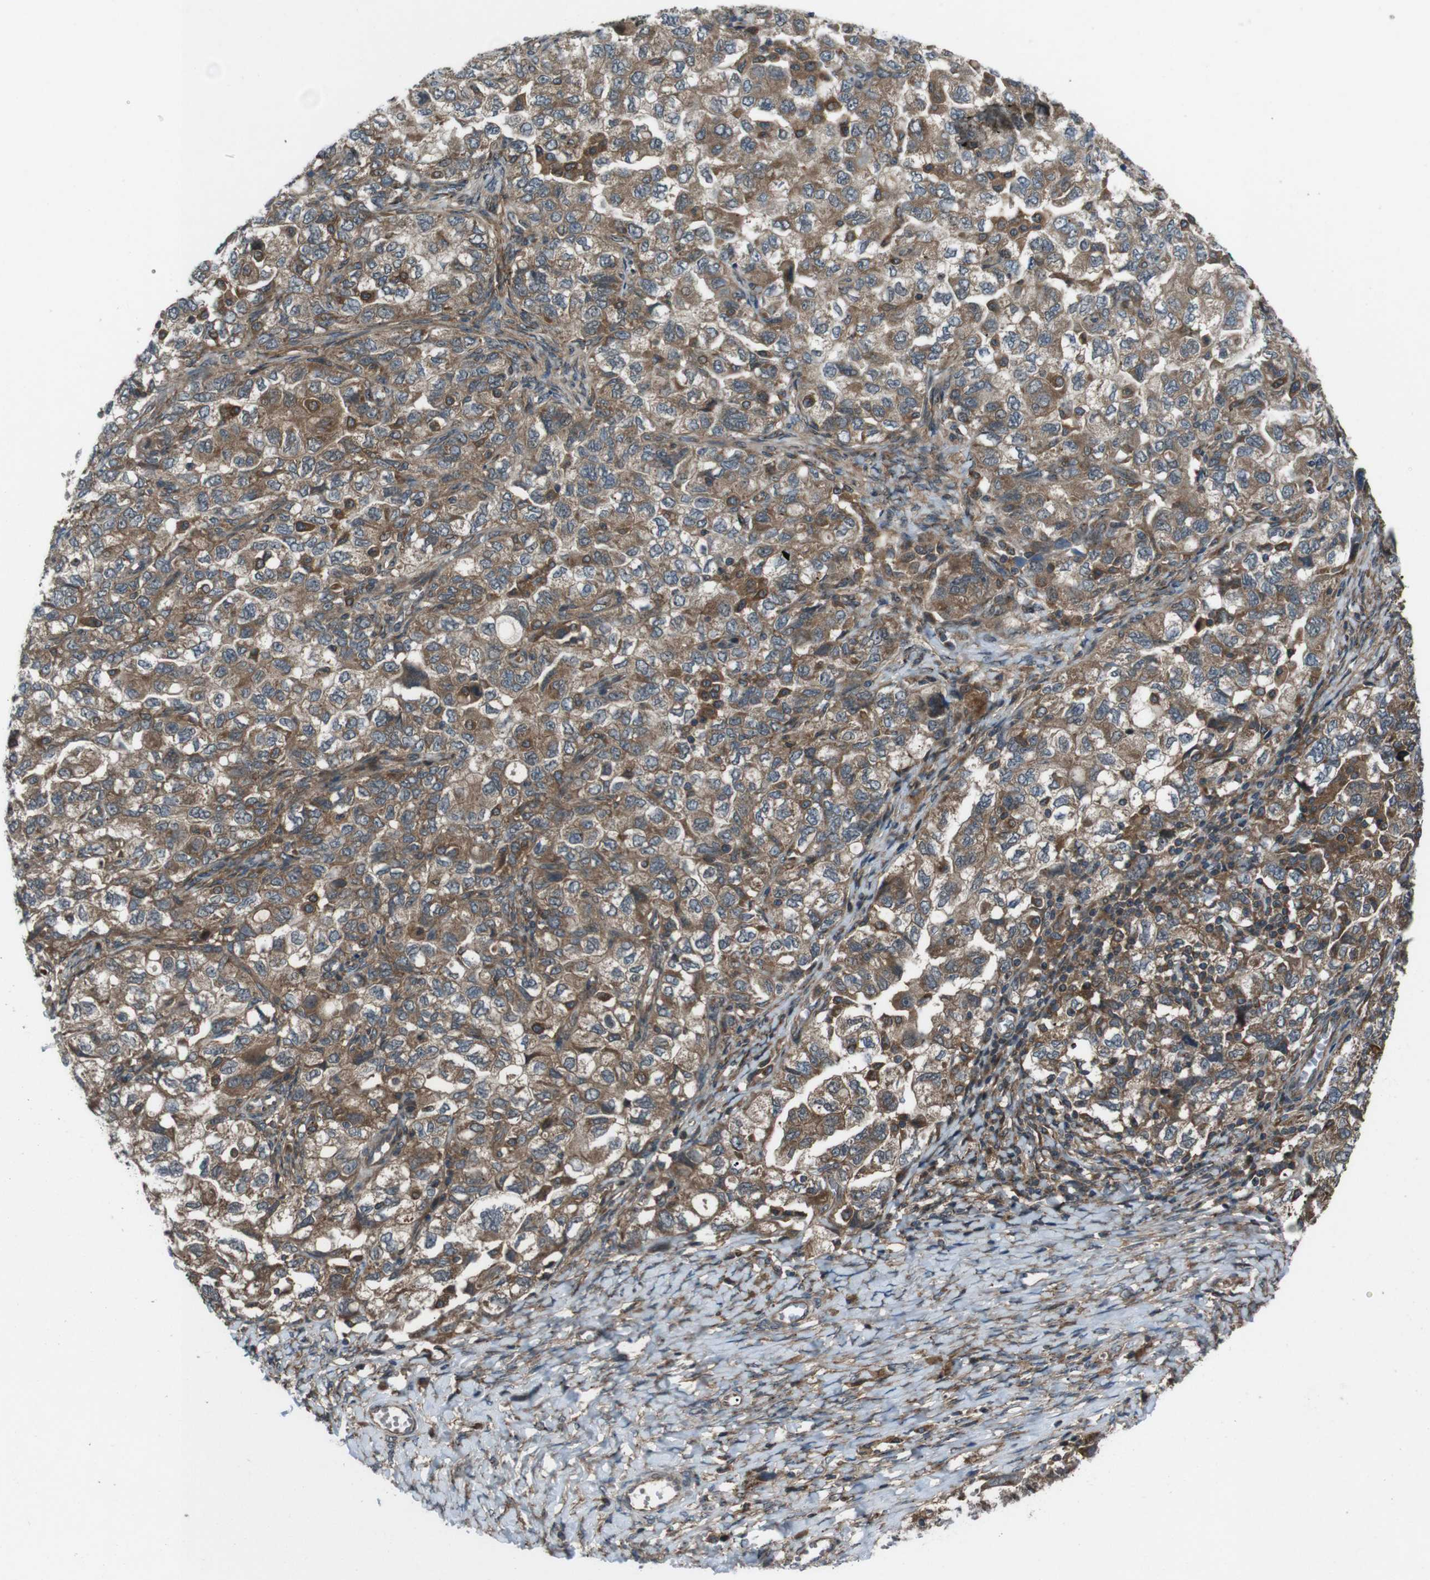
{"staining": {"intensity": "moderate", "quantity": ">75%", "location": "cytoplasmic/membranous"}, "tissue": "ovarian cancer", "cell_type": "Tumor cells", "image_type": "cancer", "snomed": [{"axis": "morphology", "description": "Carcinoma, NOS"}, {"axis": "morphology", "description": "Cystadenocarcinoma, serous, NOS"}, {"axis": "topography", "description": "Ovary"}], "caption": "The histopathology image reveals staining of ovarian cancer, revealing moderate cytoplasmic/membranous protein staining (brown color) within tumor cells. The protein is shown in brown color, while the nuclei are stained blue.", "gene": "SLC27A4", "patient": {"sex": "female", "age": 69}}